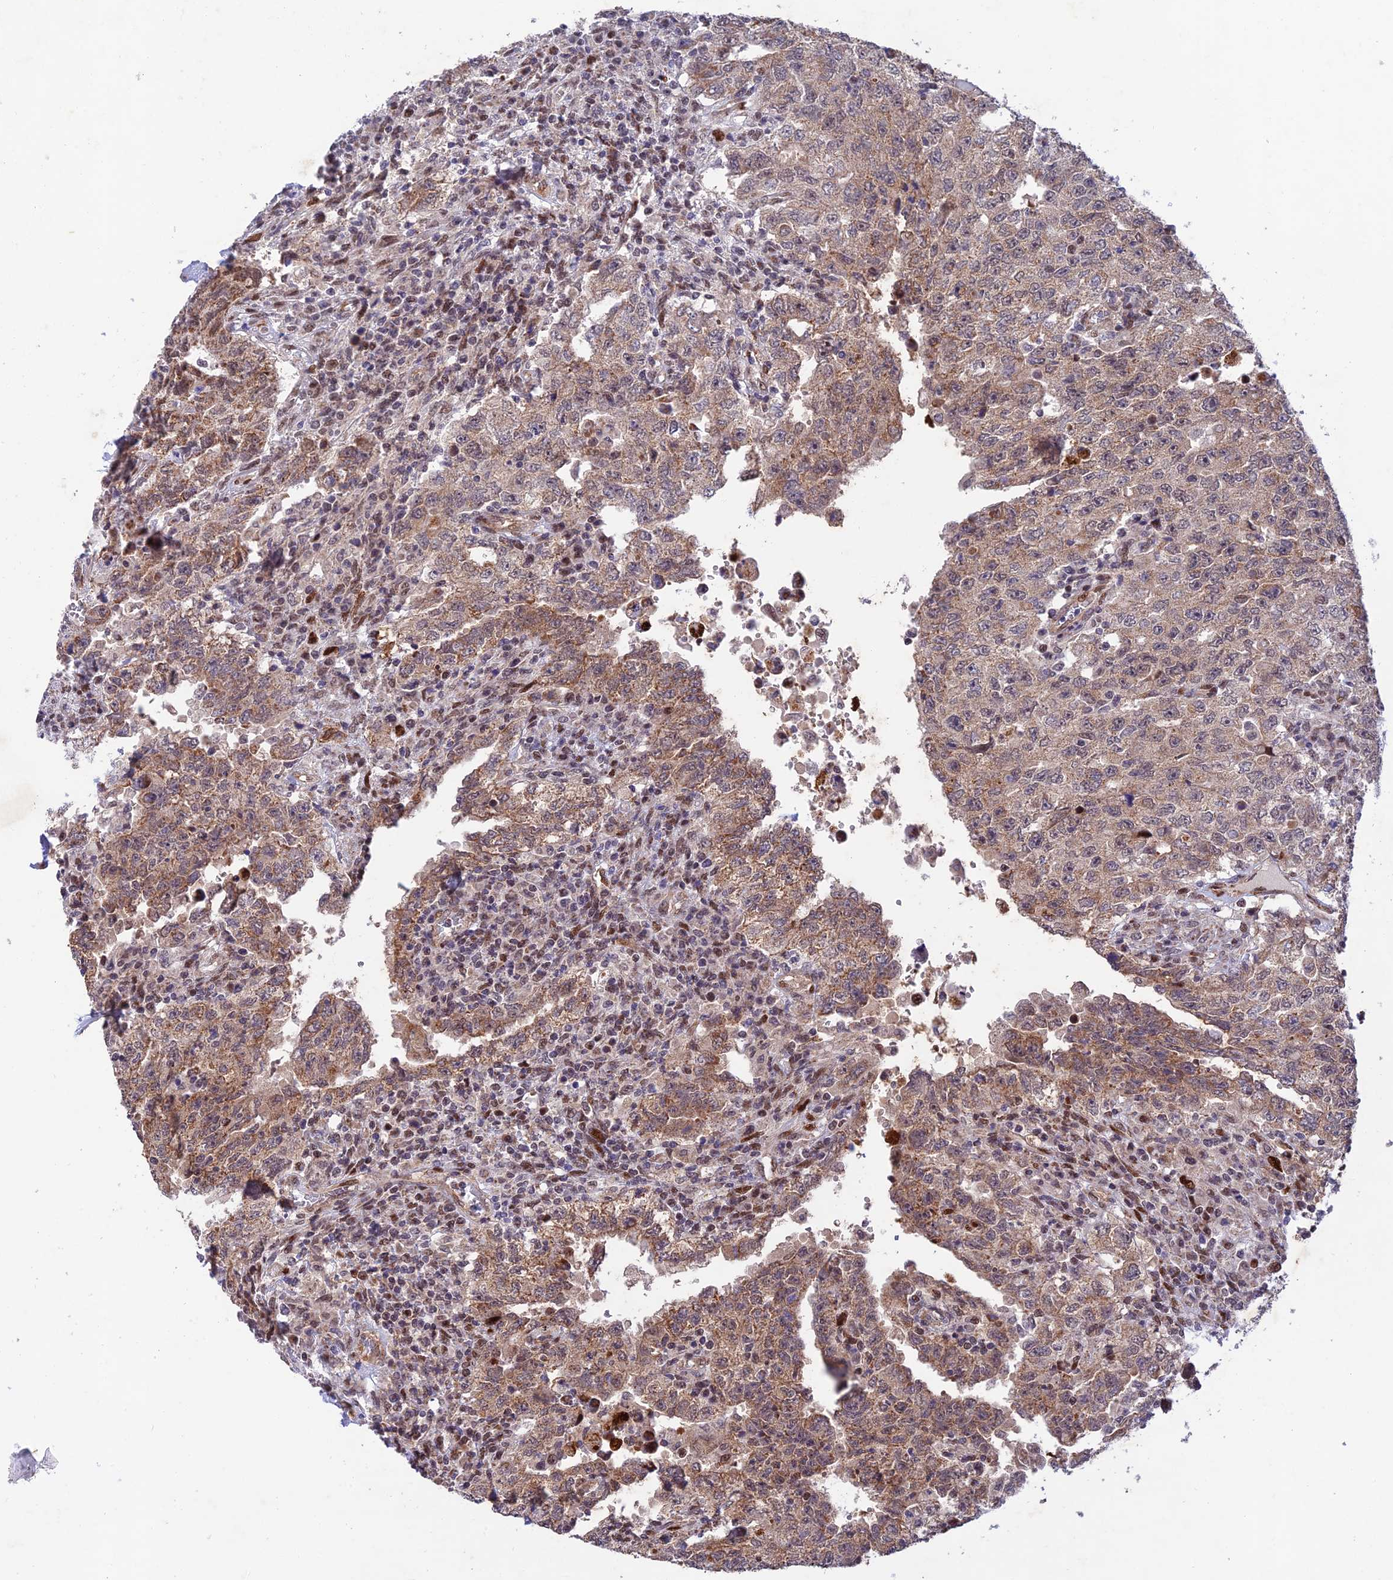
{"staining": {"intensity": "moderate", "quantity": ">75%", "location": "cytoplasmic/membranous"}, "tissue": "testis cancer", "cell_type": "Tumor cells", "image_type": "cancer", "snomed": [{"axis": "morphology", "description": "Carcinoma, Embryonal, NOS"}, {"axis": "topography", "description": "Testis"}], "caption": "Protein staining exhibits moderate cytoplasmic/membranous positivity in about >75% of tumor cells in testis cancer (embryonal carcinoma).", "gene": "WDR55", "patient": {"sex": "male", "age": 26}}